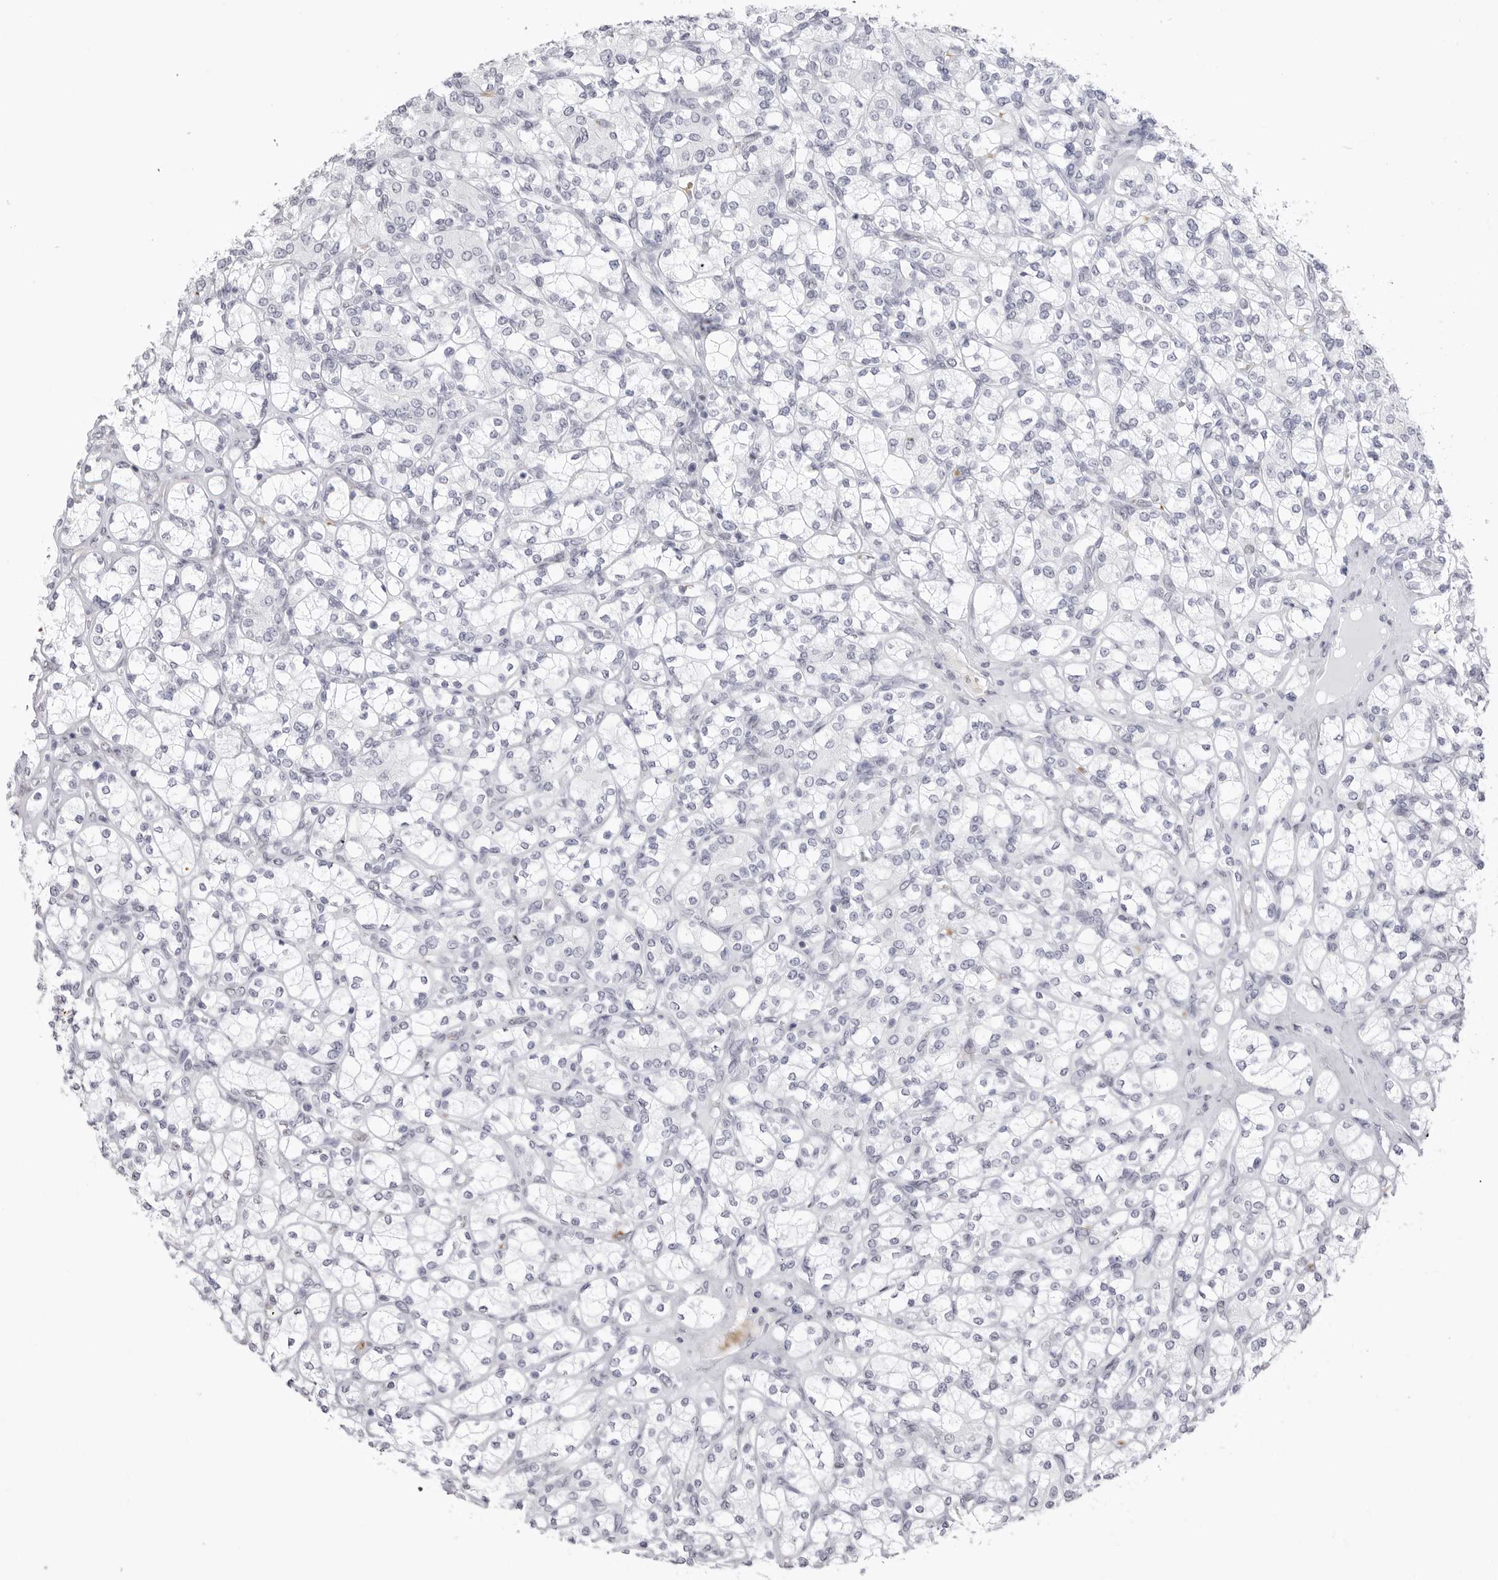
{"staining": {"intensity": "negative", "quantity": "none", "location": "none"}, "tissue": "renal cancer", "cell_type": "Tumor cells", "image_type": "cancer", "snomed": [{"axis": "morphology", "description": "Adenocarcinoma, NOS"}, {"axis": "topography", "description": "Kidney"}], "caption": "Tumor cells are negative for brown protein staining in renal cancer (adenocarcinoma).", "gene": "TSSK1B", "patient": {"sex": "male", "age": 77}}